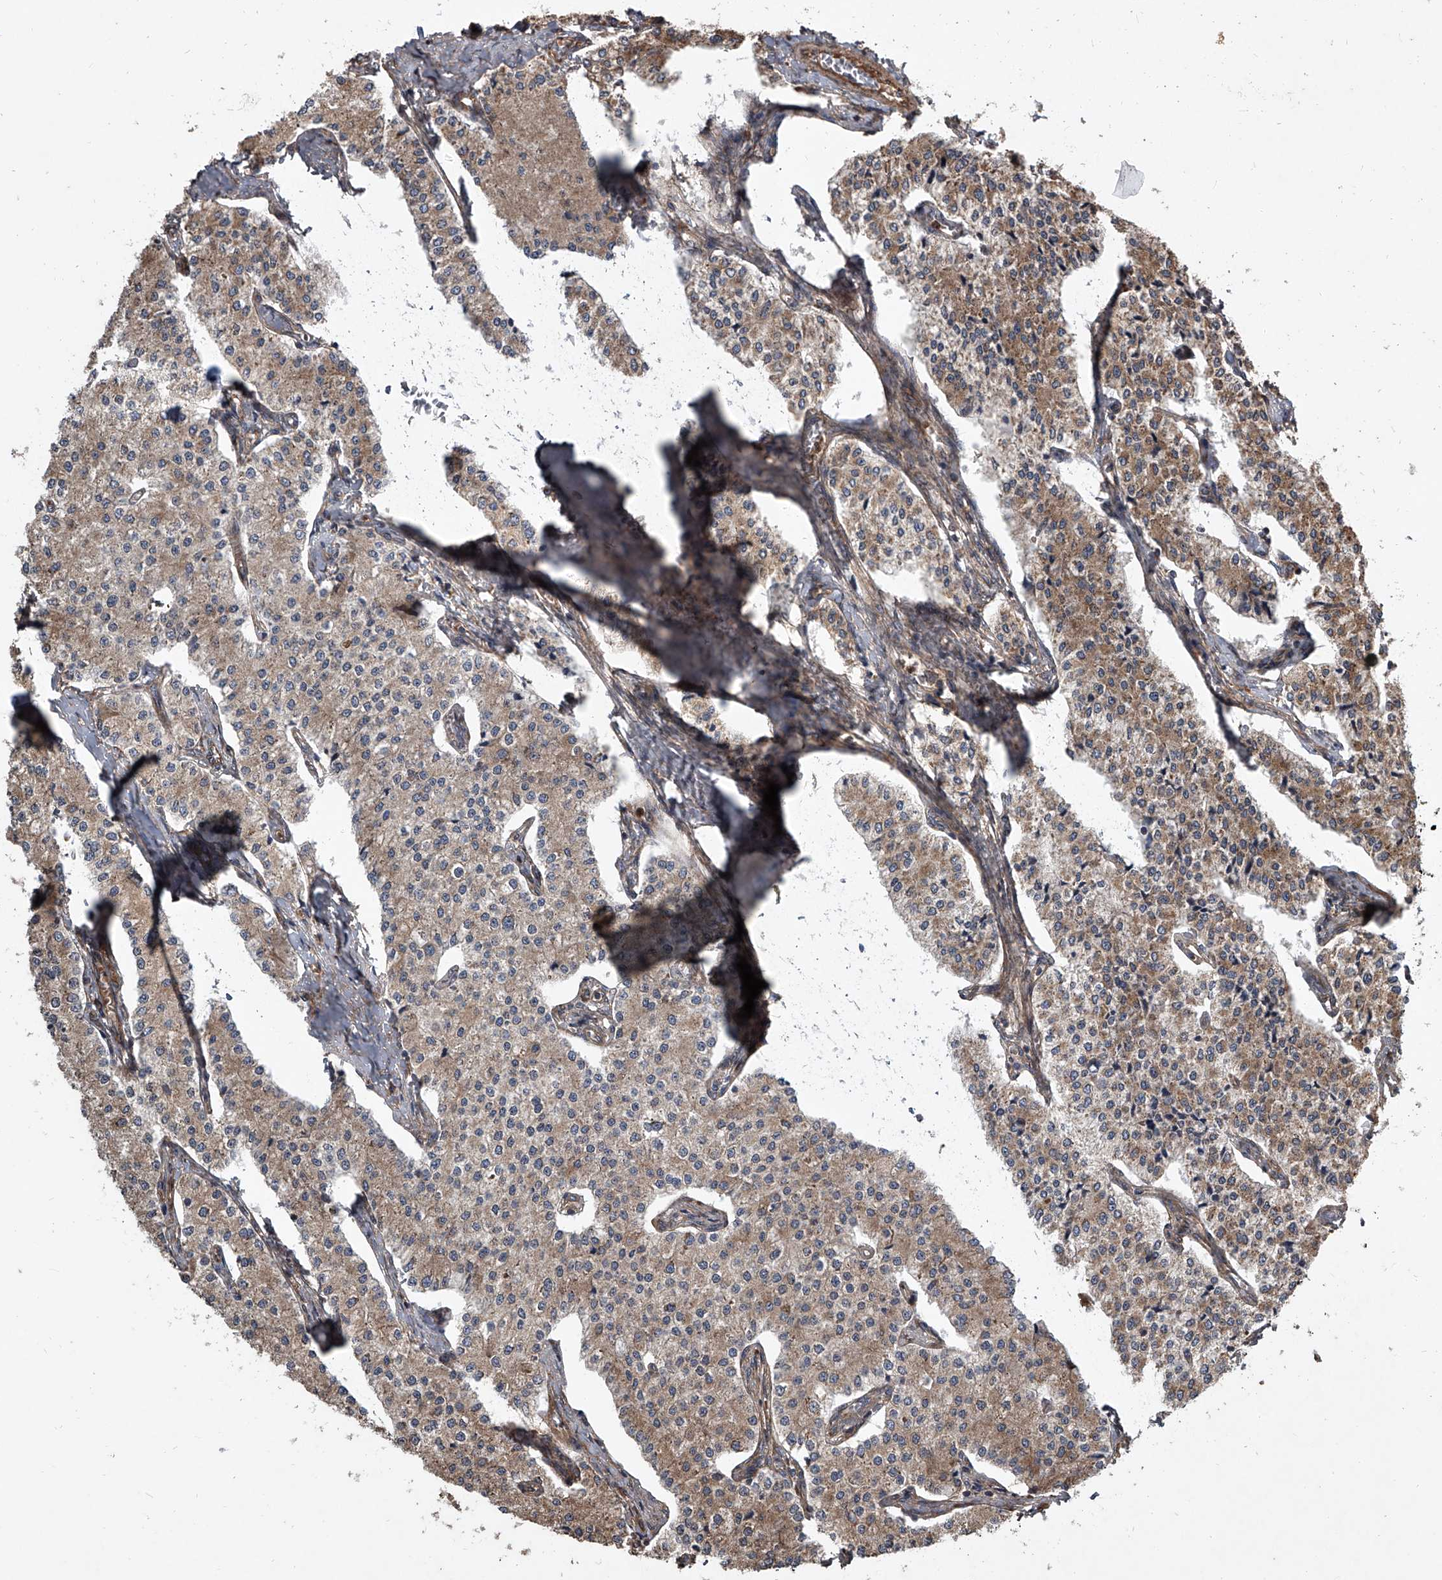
{"staining": {"intensity": "moderate", "quantity": ">75%", "location": "cytoplasmic/membranous"}, "tissue": "carcinoid", "cell_type": "Tumor cells", "image_type": "cancer", "snomed": [{"axis": "morphology", "description": "Carcinoid, malignant, NOS"}, {"axis": "topography", "description": "Colon"}], "caption": "The immunohistochemical stain labels moderate cytoplasmic/membranous expression in tumor cells of carcinoid tissue.", "gene": "EVA1C", "patient": {"sex": "female", "age": 52}}